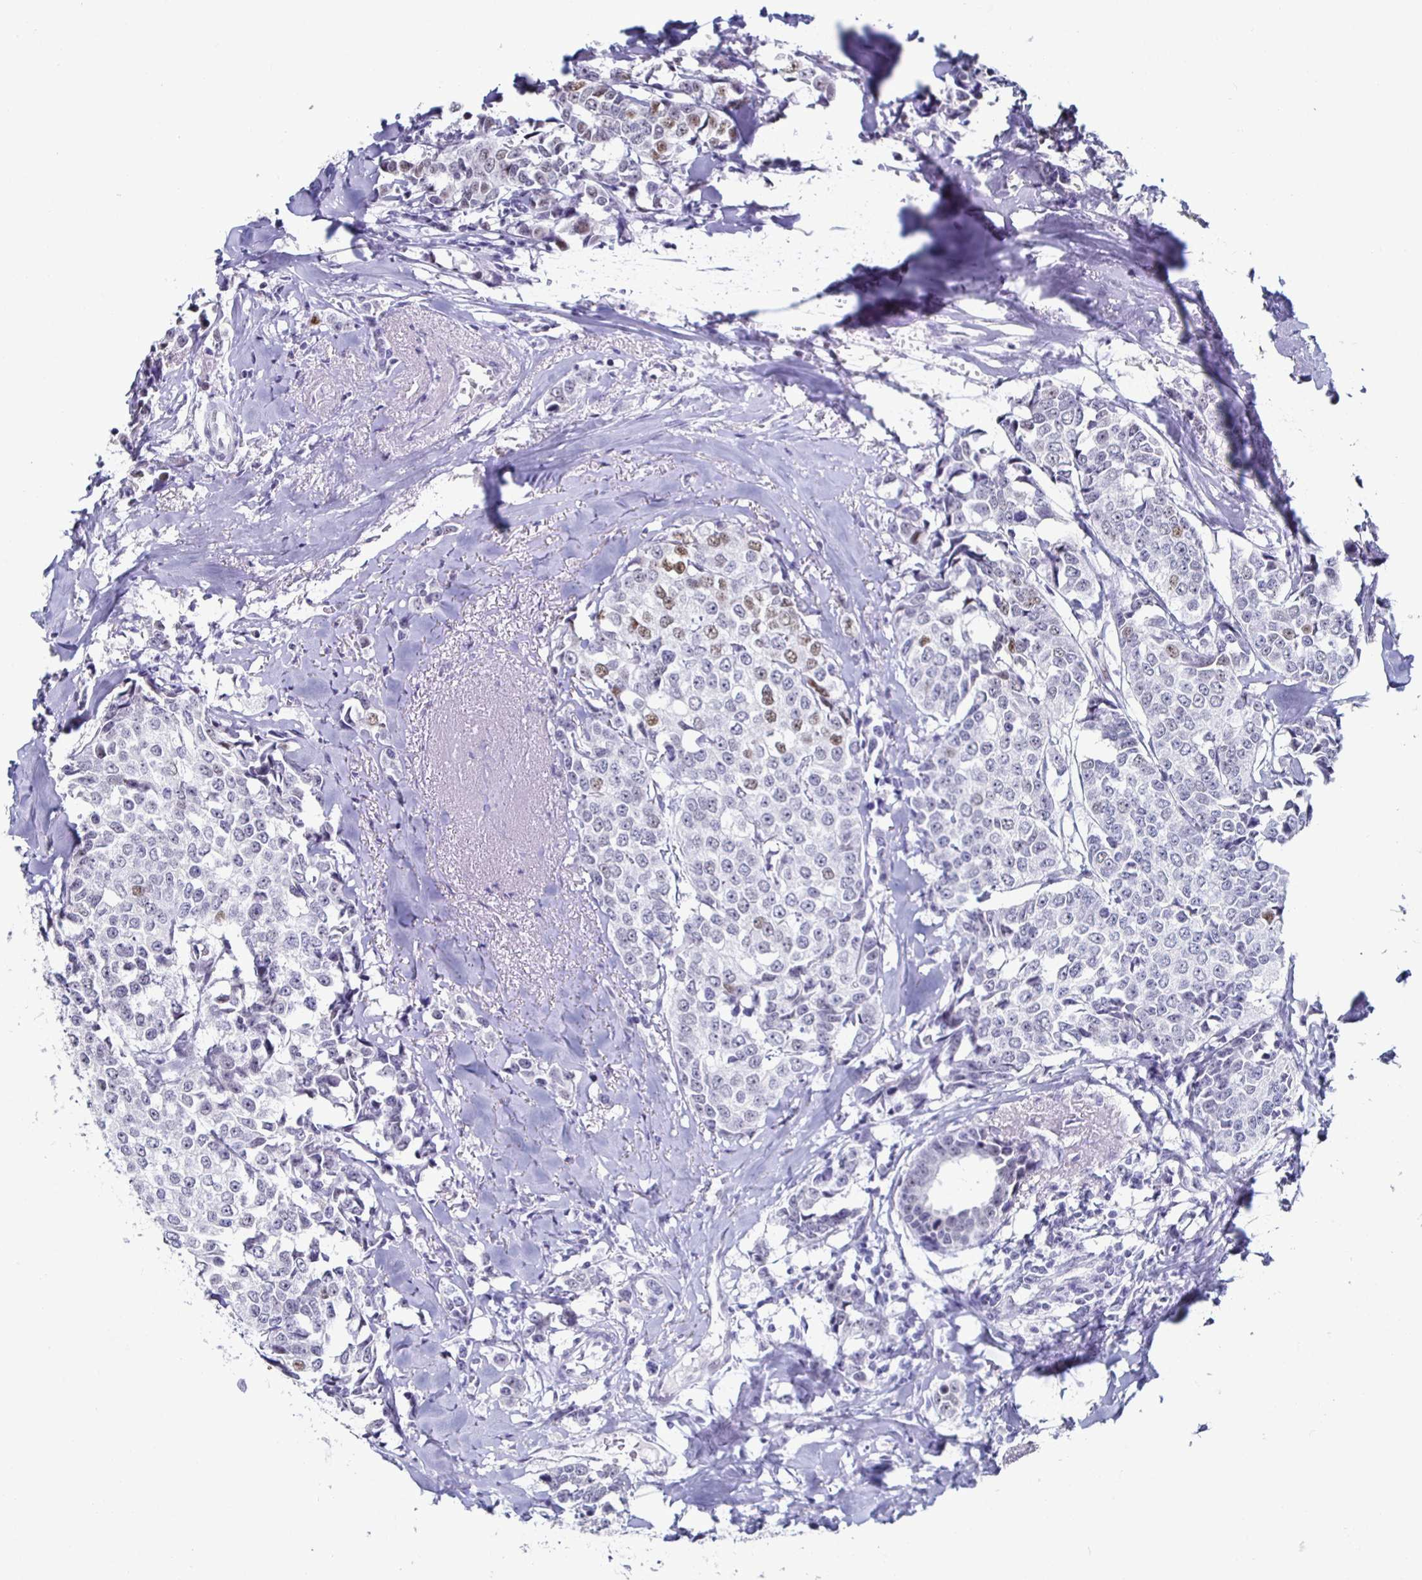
{"staining": {"intensity": "moderate", "quantity": "<25%", "location": "nuclear"}, "tissue": "breast cancer", "cell_type": "Tumor cells", "image_type": "cancer", "snomed": [{"axis": "morphology", "description": "Duct carcinoma"}, {"axis": "topography", "description": "Breast"}], "caption": "Protein expression analysis of breast invasive ductal carcinoma displays moderate nuclear positivity in approximately <25% of tumor cells.", "gene": "DDX39B", "patient": {"sex": "female", "age": 80}}